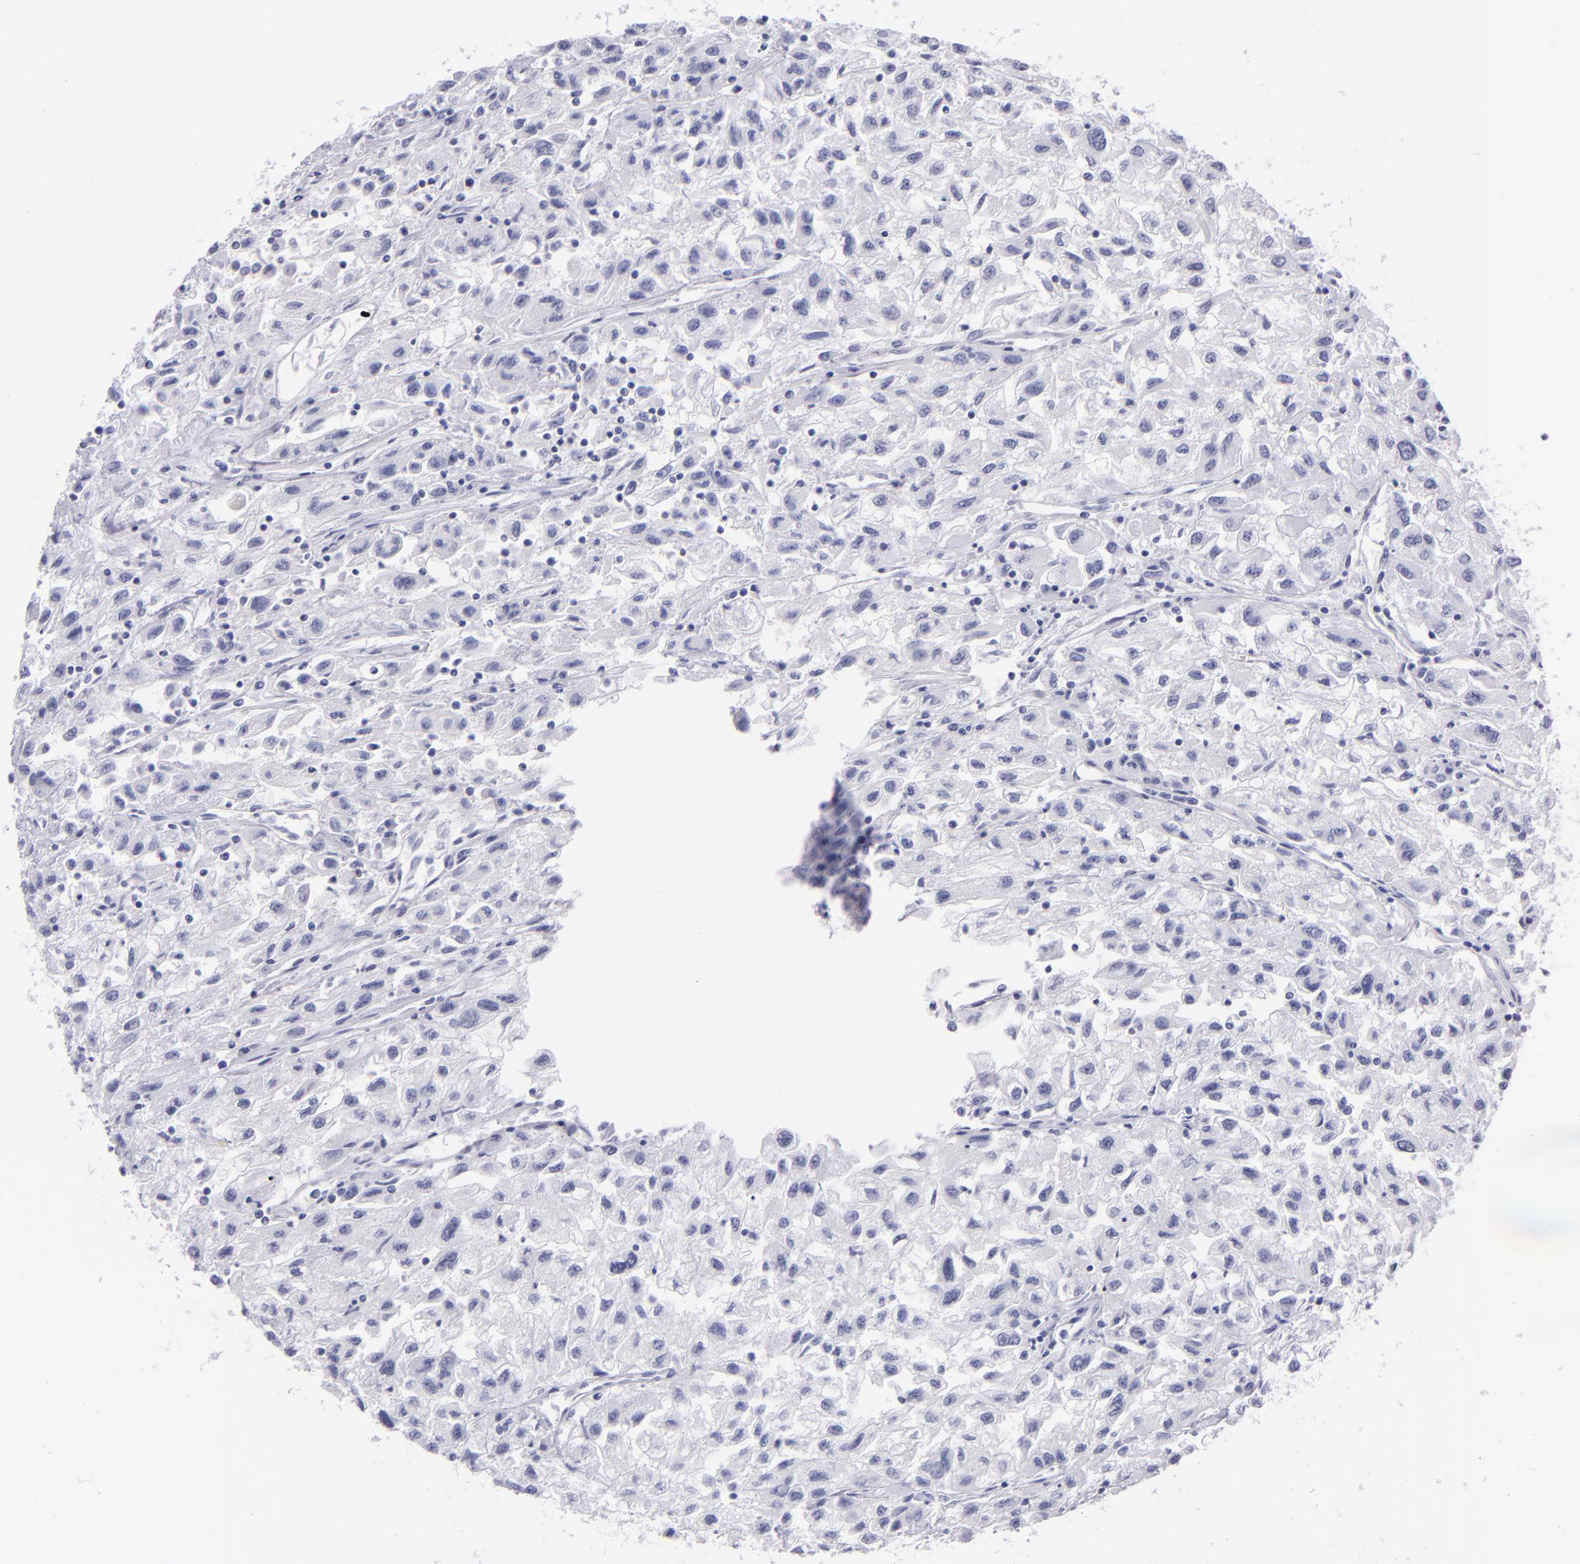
{"staining": {"intensity": "negative", "quantity": "none", "location": "none"}, "tissue": "renal cancer", "cell_type": "Tumor cells", "image_type": "cancer", "snomed": [{"axis": "morphology", "description": "Adenocarcinoma, NOS"}, {"axis": "topography", "description": "Kidney"}], "caption": "The image shows no staining of tumor cells in renal cancer.", "gene": "PVALB", "patient": {"sex": "male", "age": 59}}